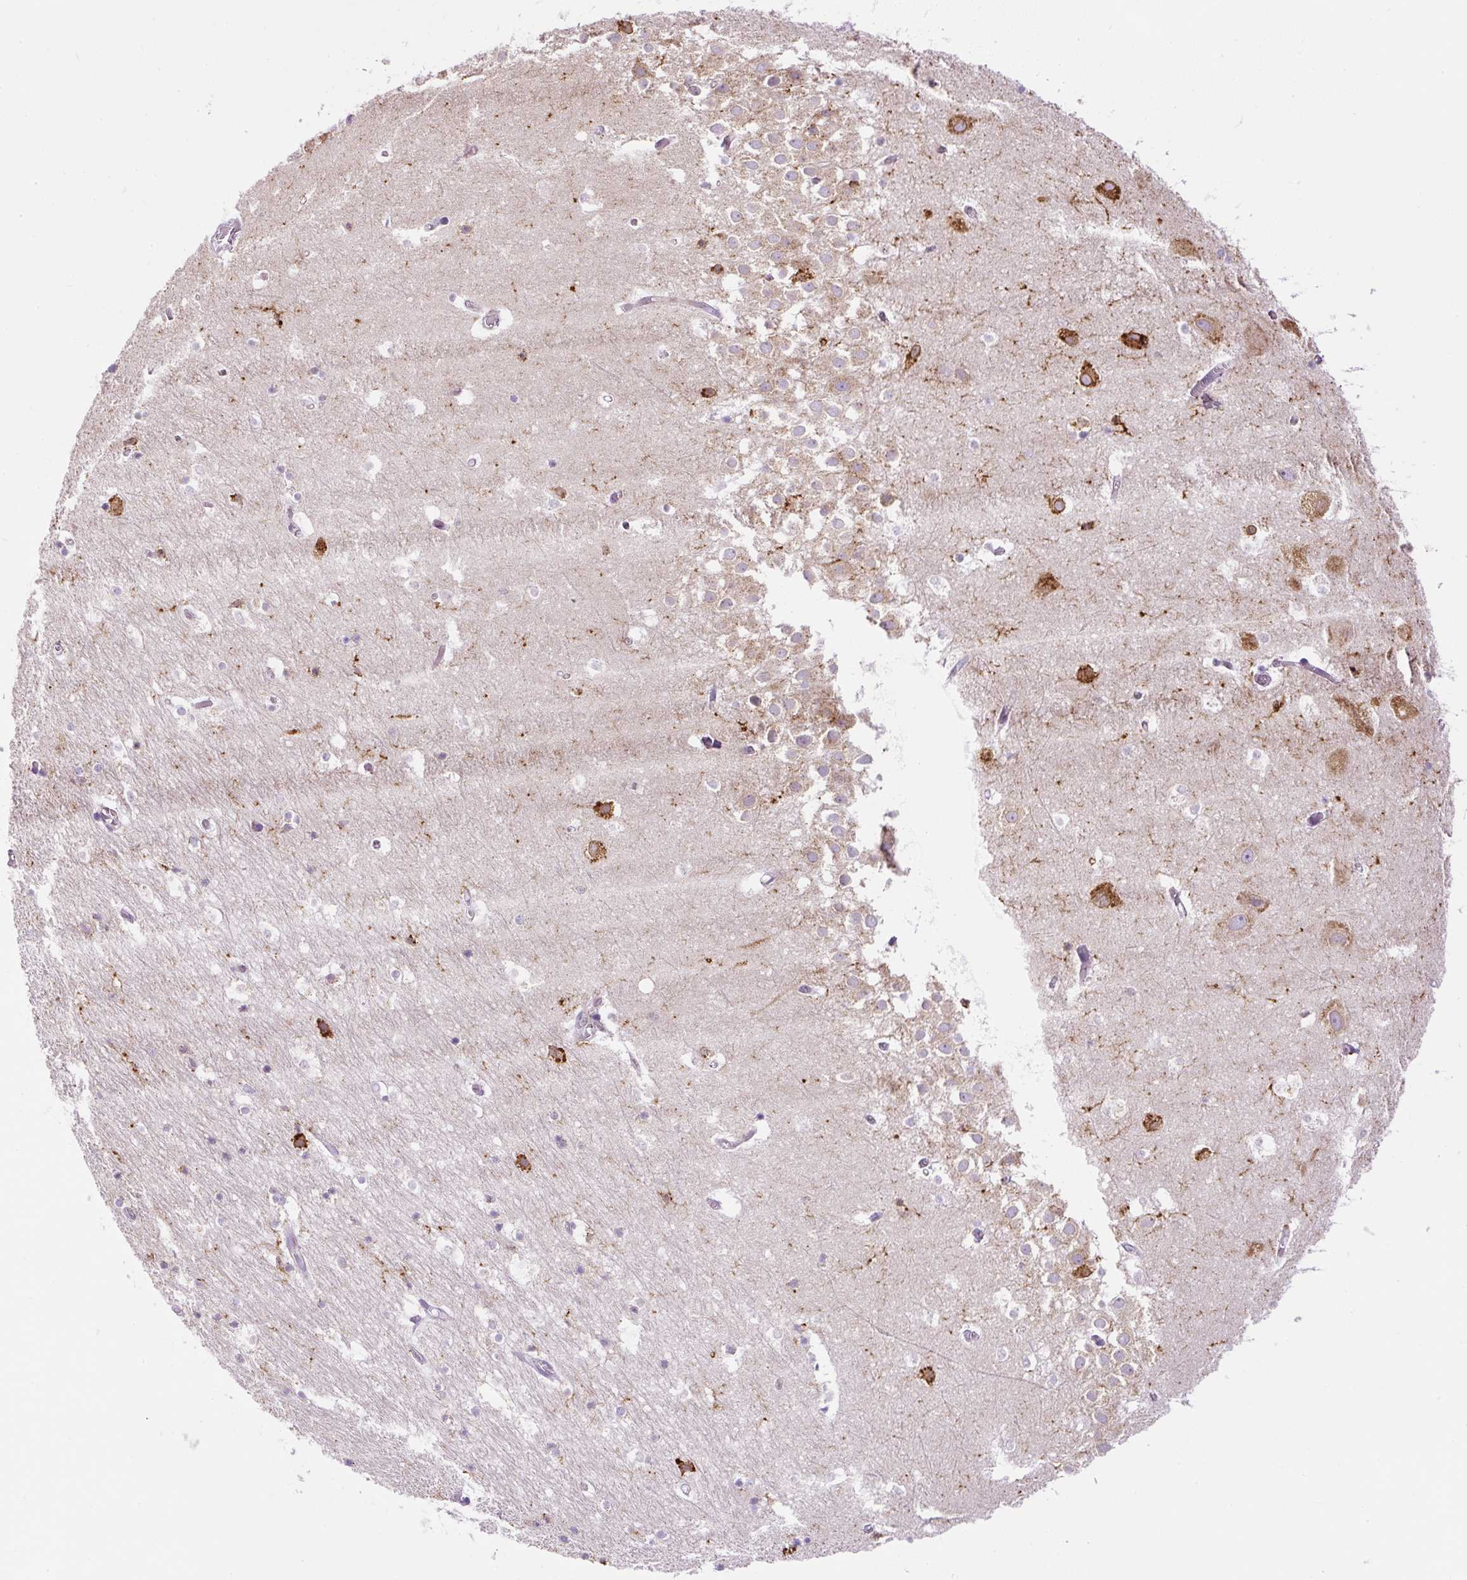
{"staining": {"intensity": "negative", "quantity": "none", "location": "none"}, "tissue": "hippocampus", "cell_type": "Glial cells", "image_type": "normal", "snomed": [{"axis": "morphology", "description": "Normal tissue, NOS"}, {"axis": "topography", "description": "Hippocampus"}], "caption": "This is an immunohistochemistry (IHC) photomicrograph of benign human hippocampus. There is no positivity in glial cells.", "gene": "CFAP47", "patient": {"sex": "female", "age": 52}}